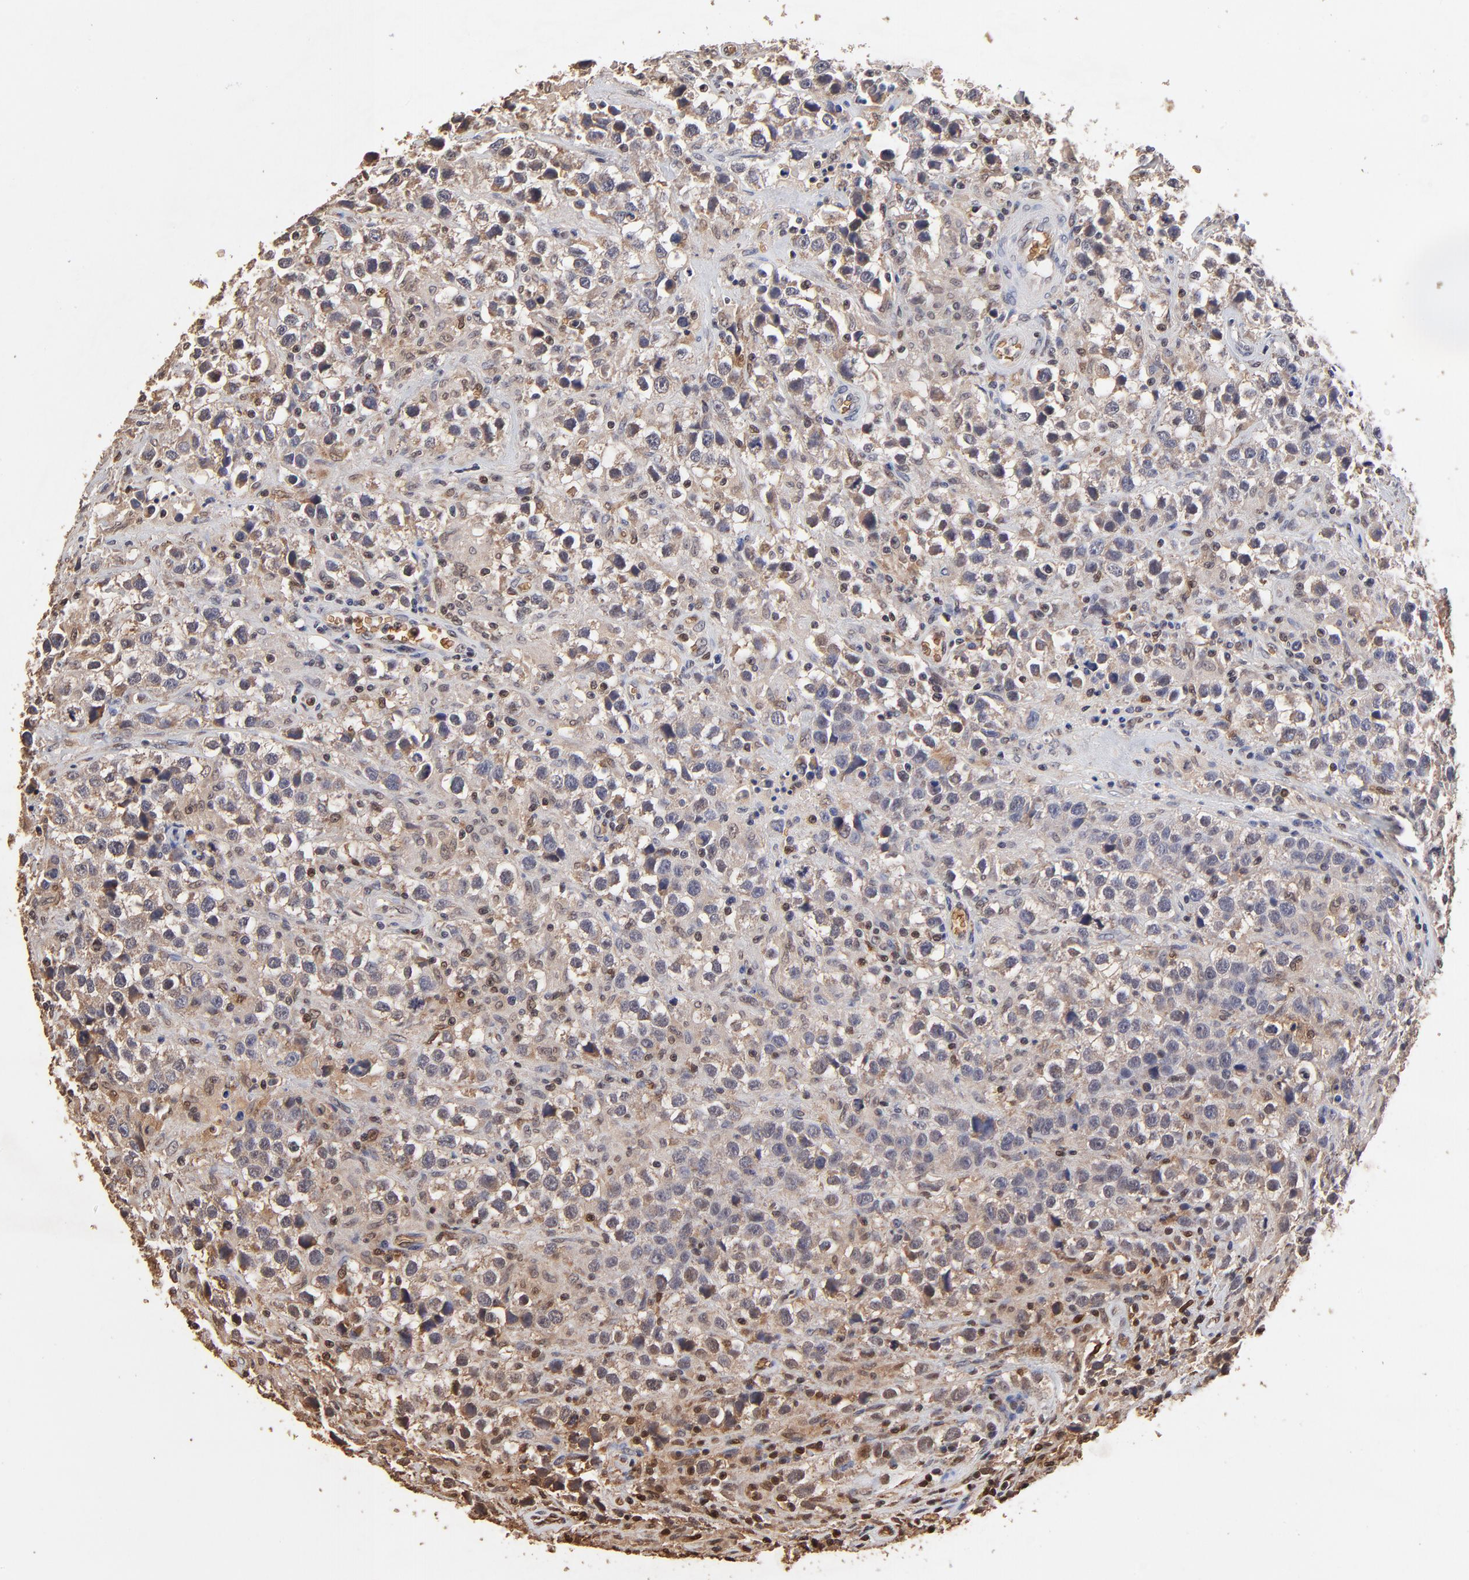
{"staining": {"intensity": "weak", "quantity": ">75%", "location": "cytoplasmic/membranous"}, "tissue": "testis cancer", "cell_type": "Tumor cells", "image_type": "cancer", "snomed": [{"axis": "morphology", "description": "Seminoma, NOS"}, {"axis": "topography", "description": "Testis"}], "caption": "Immunohistochemical staining of testis seminoma shows low levels of weak cytoplasmic/membranous staining in approximately >75% of tumor cells. (Stains: DAB (3,3'-diaminobenzidine) in brown, nuclei in blue, Microscopy: brightfield microscopy at high magnification).", "gene": "CASP1", "patient": {"sex": "male", "age": 43}}